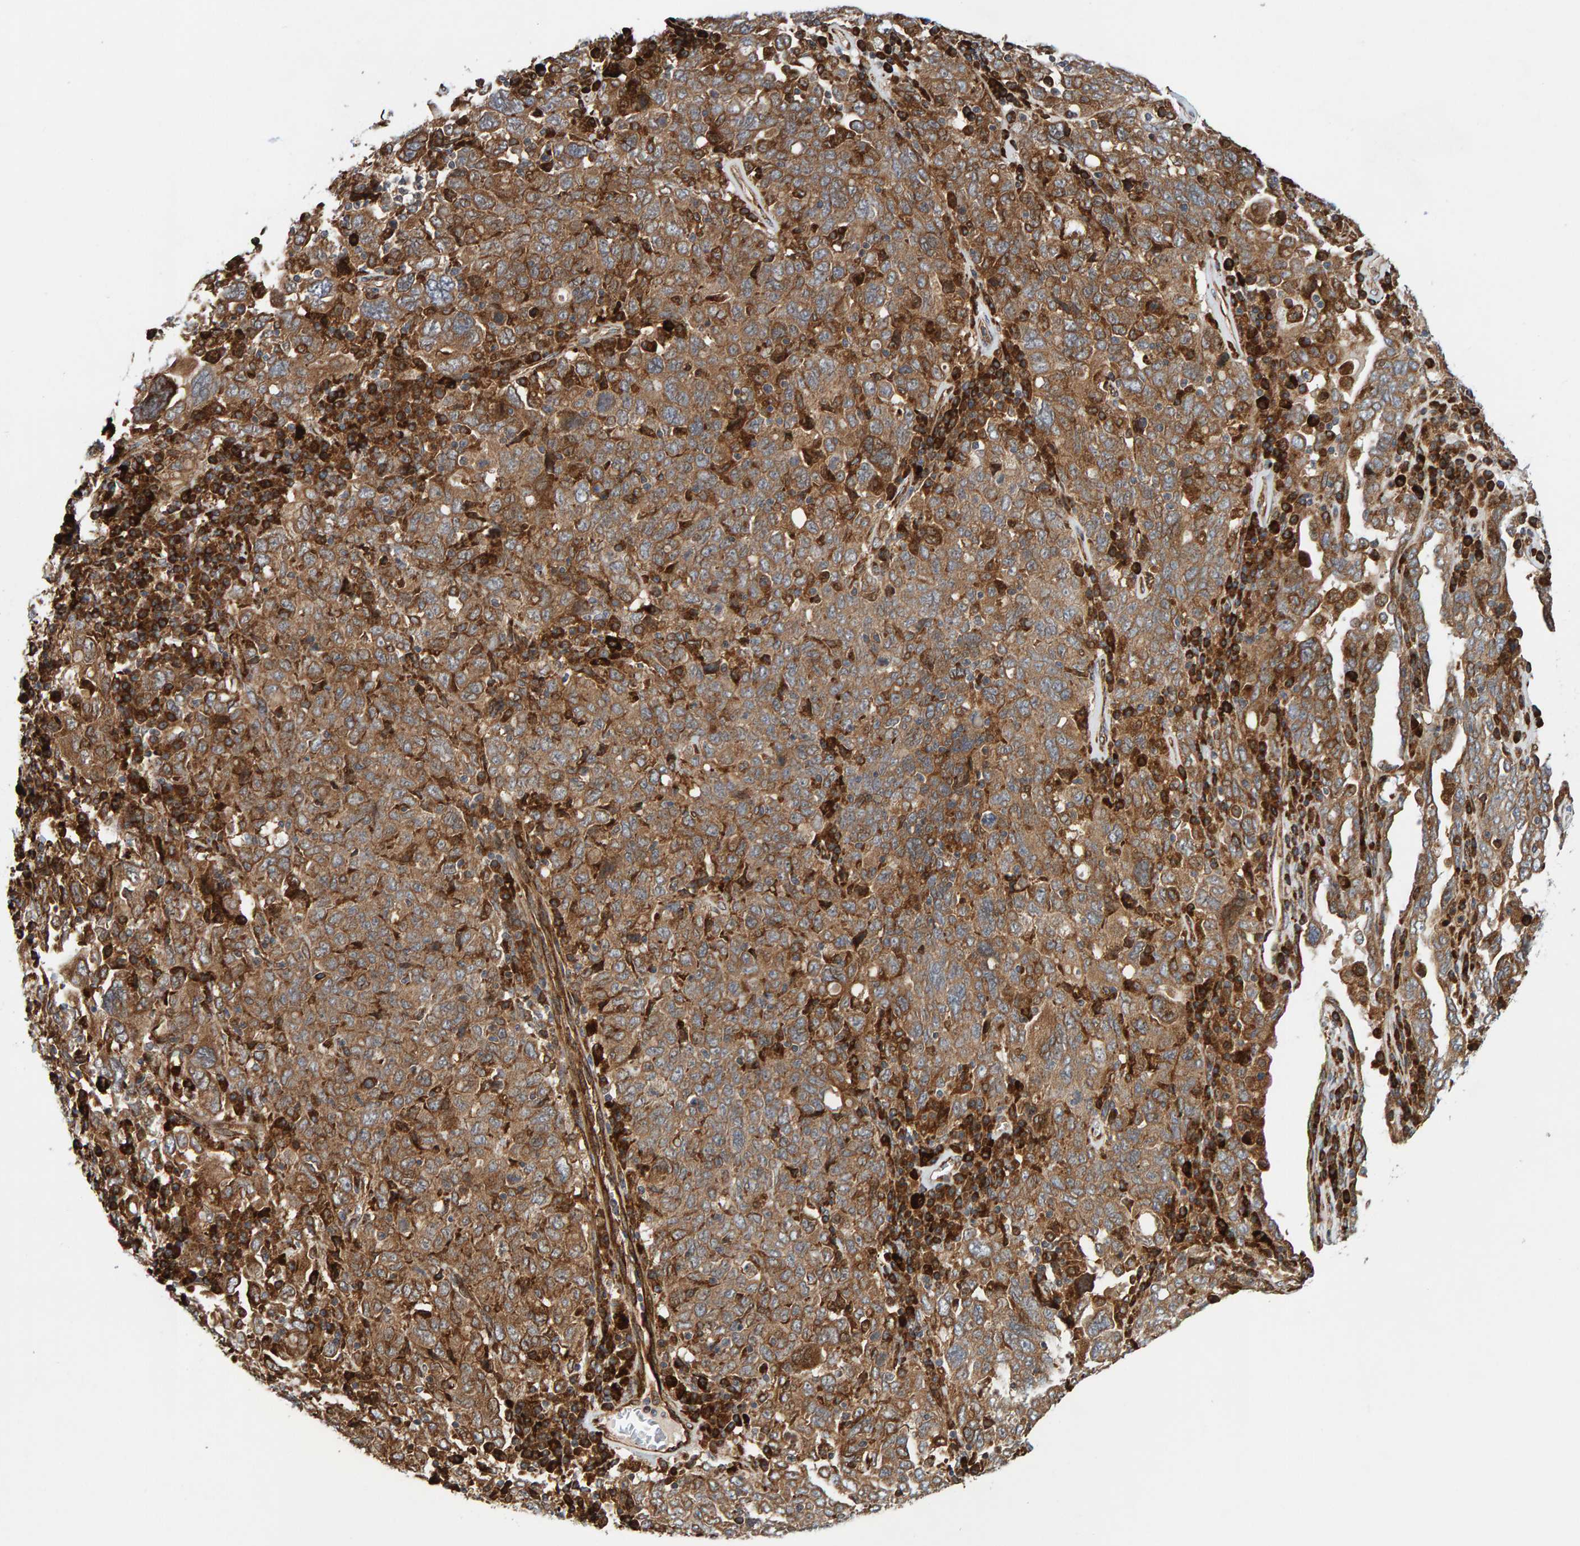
{"staining": {"intensity": "moderate", "quantity": ">75%", "location": "cytoplasmic/membranous"}, "tissue": "ovarian cancer", "cell_type": "Tumor cells", "image_type": "cancer", "snomed": [{"axis": "morphology", "description": "Carcinoma, endometroid"}, {"axis": "topography", "description": "Ovary"}], "caption": "Protein analysis of ovarian cancer tissue reveals moderate cytoplasmic/membranous positivity in approximately >75% of tumor cells.", "gene": "KIAA0753", "patient": {"sex": "female", "age": 62}}